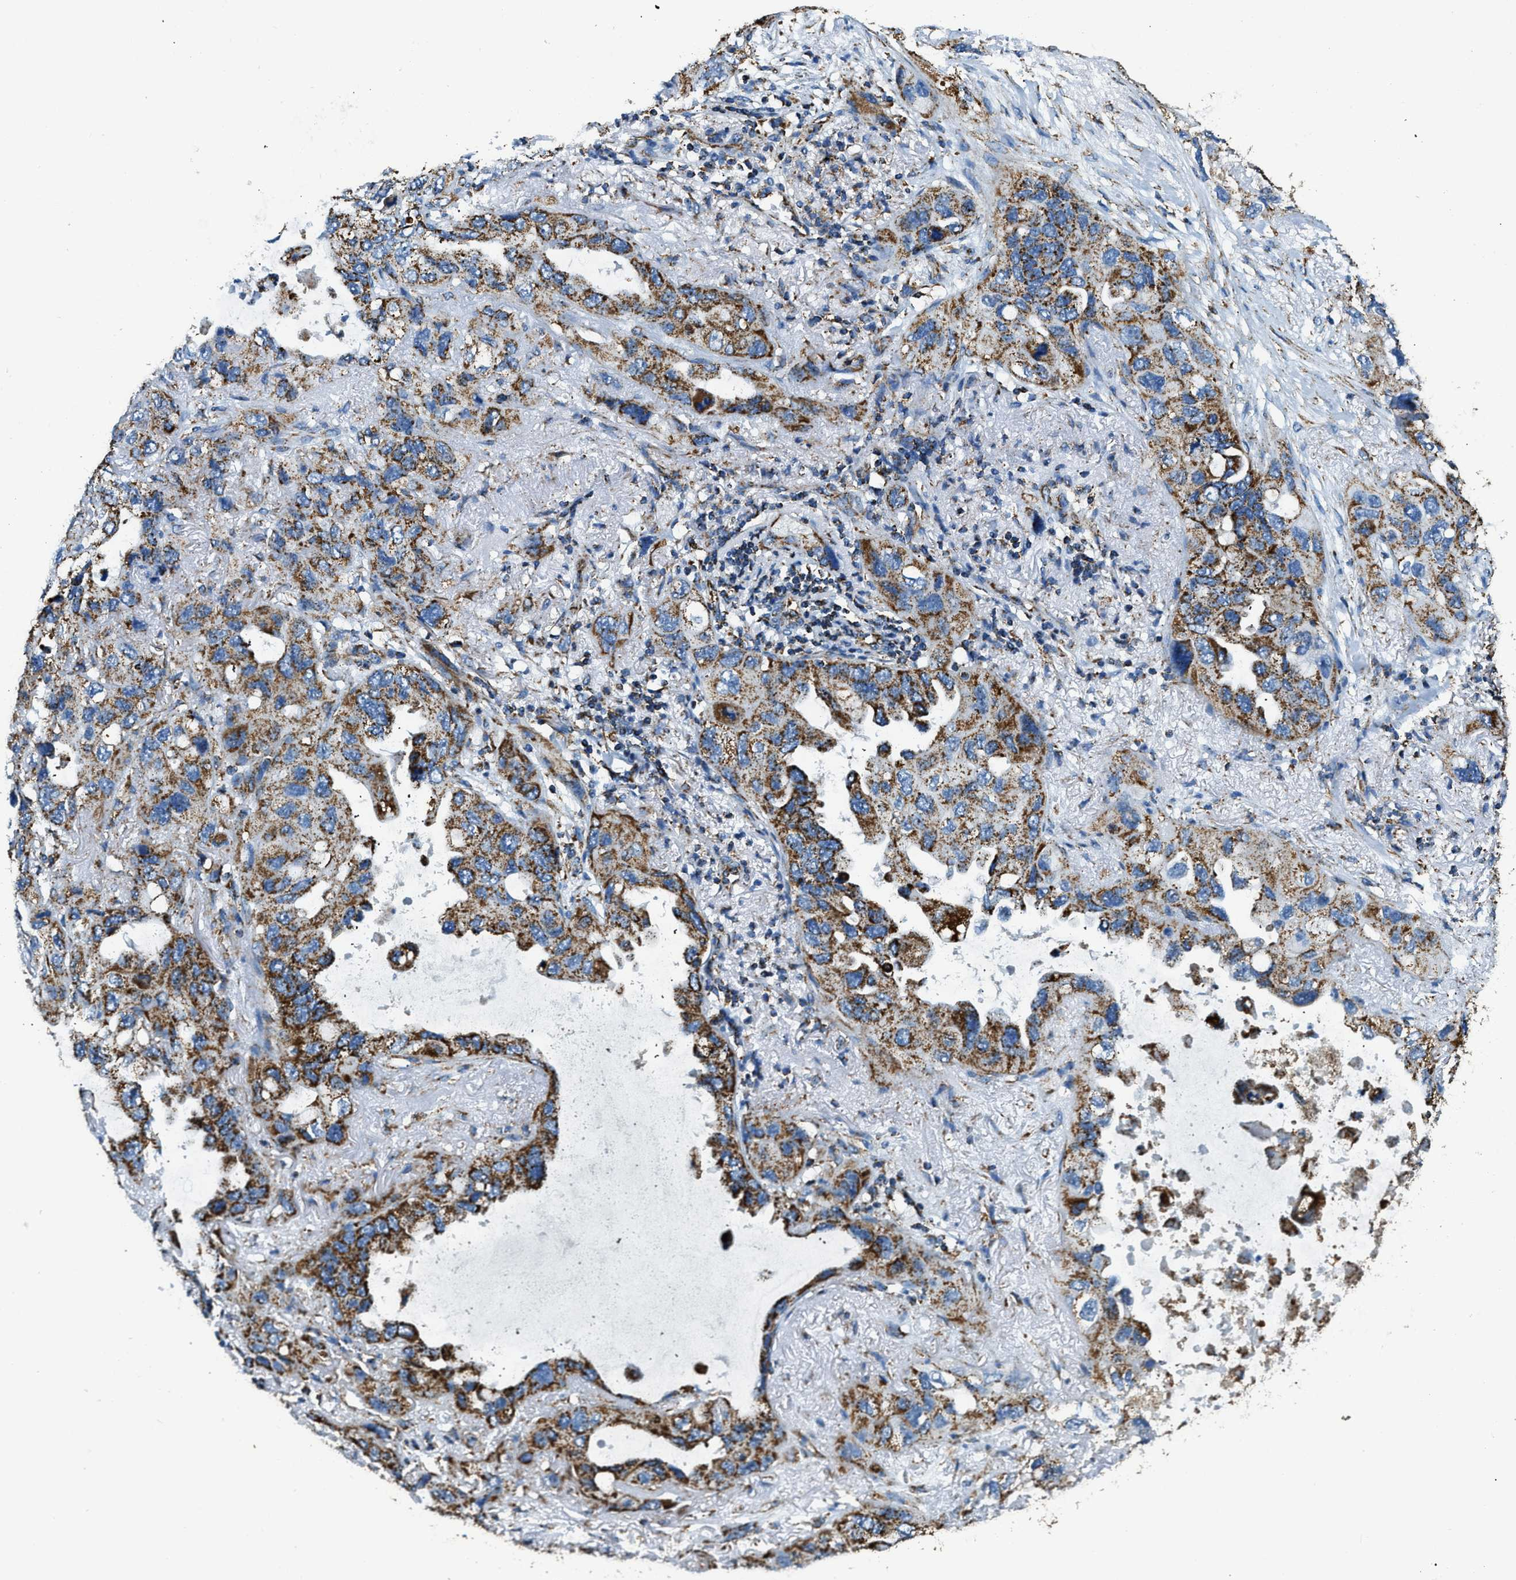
{"staining": {"intensity": "strong", "quantity": ">75%", "location": "cytoplasmic/membranous"}, "tissue": "lung cancer", "cell_type": "Tumor cells", "image_type": "cancer", "snomed": [{"axis": "morphology", "description": "Squamous cell carcinoma, NOS"}, {"axis": "topography", "description": "Lung"}], "caption": "Lung cancer stained for a protein exhibits strong cytoplasmic/membranous positivity in tumor cells.", "gene": "IRX6", "patient": {"sex": "female", "age": 73}}